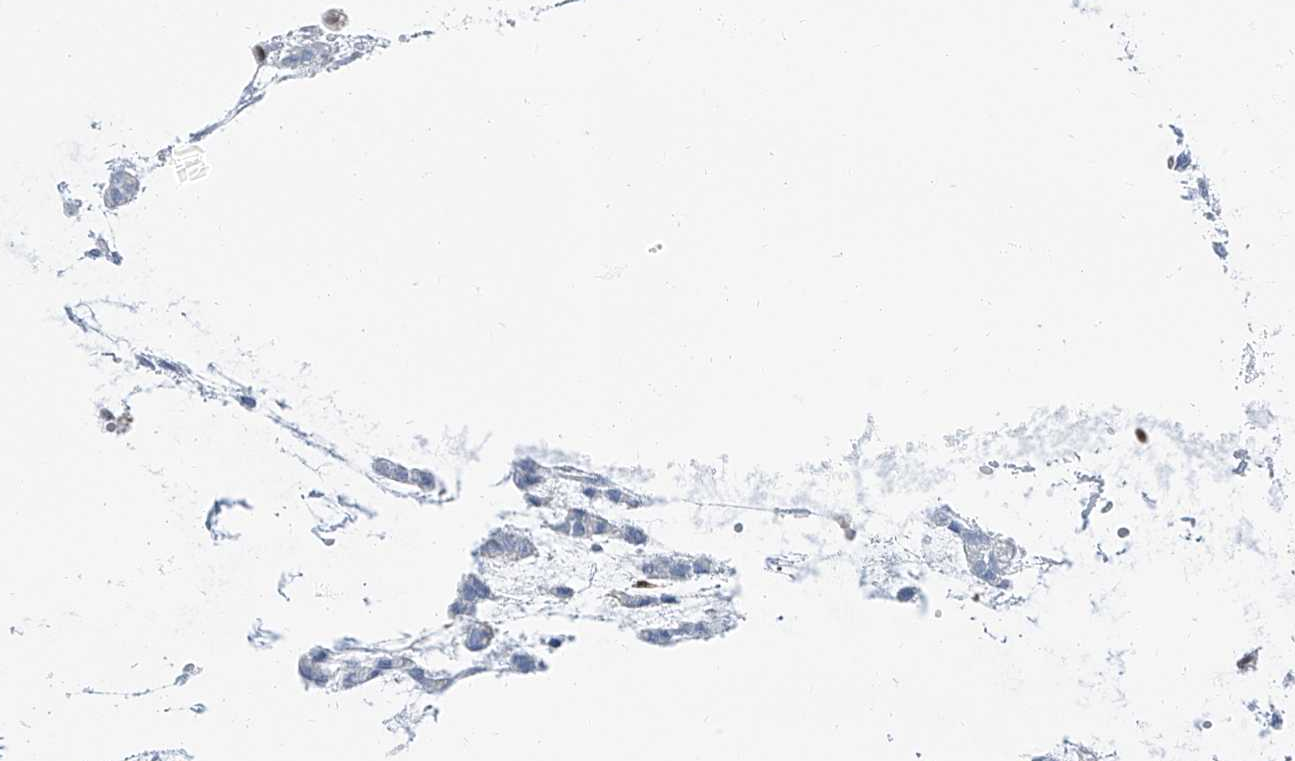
{"staining": {"intensity": "negative", "quantity": "none", "location": "none"}, "tissue": "head and neck cancer", "cell_type": "Tumor cells", "image_type": "cancer", "snomed": [{"axis": "morphology", "description": "Adenocarcinoma, NOS"}, {"axis": "morphology", "description": "Adenoma, NOS"}, {"axis": "topography", "description": "Head-Neck"}], "caption": "Protein analysis of head and neck adenocarcinoma reveals no significant positivity in tumor cells.", "gene": "PSMB10", "patient": {"sex": "female", "age": 55}}